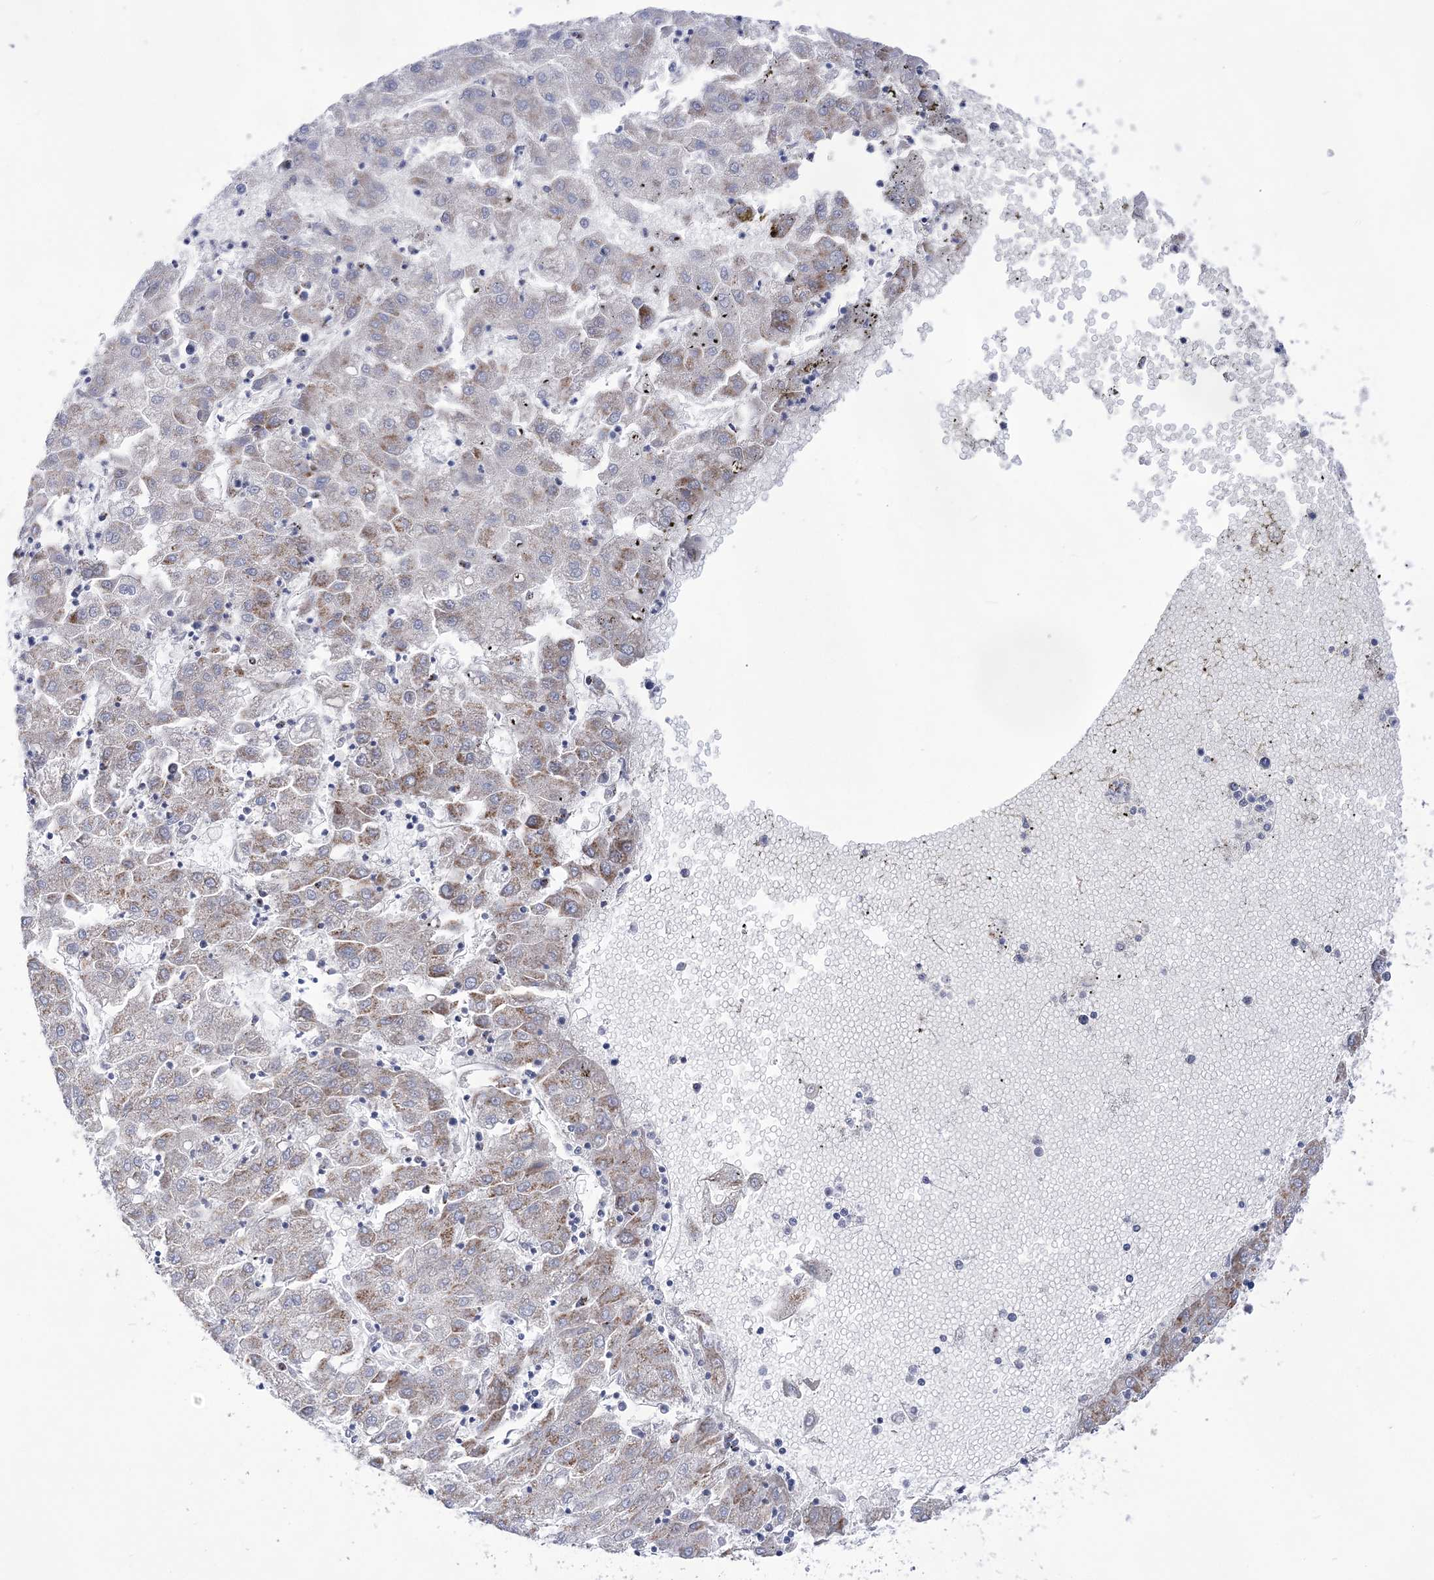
{"staining": {"intensity": "moderate", "quantity": "25%-75%", "location": "cytoplasmic/membranous"}, "tissue": "liver cancer", "cell_type": "Tumor cells", "image_type": "cancer", "snomed": [{"axis": "morphology", "description": "Carcinoma, Hepatocellular, NOS"}, {"axis": "topography", "description": "Liver"}], "caption": "Protein analysis of liver cancer tissue shows moderate cytoplasmic/membranous positivity in approximately 25%-75% of tumor cells.", "gene": "COPB2", "patient": {"sex": "male", "age": 72}}